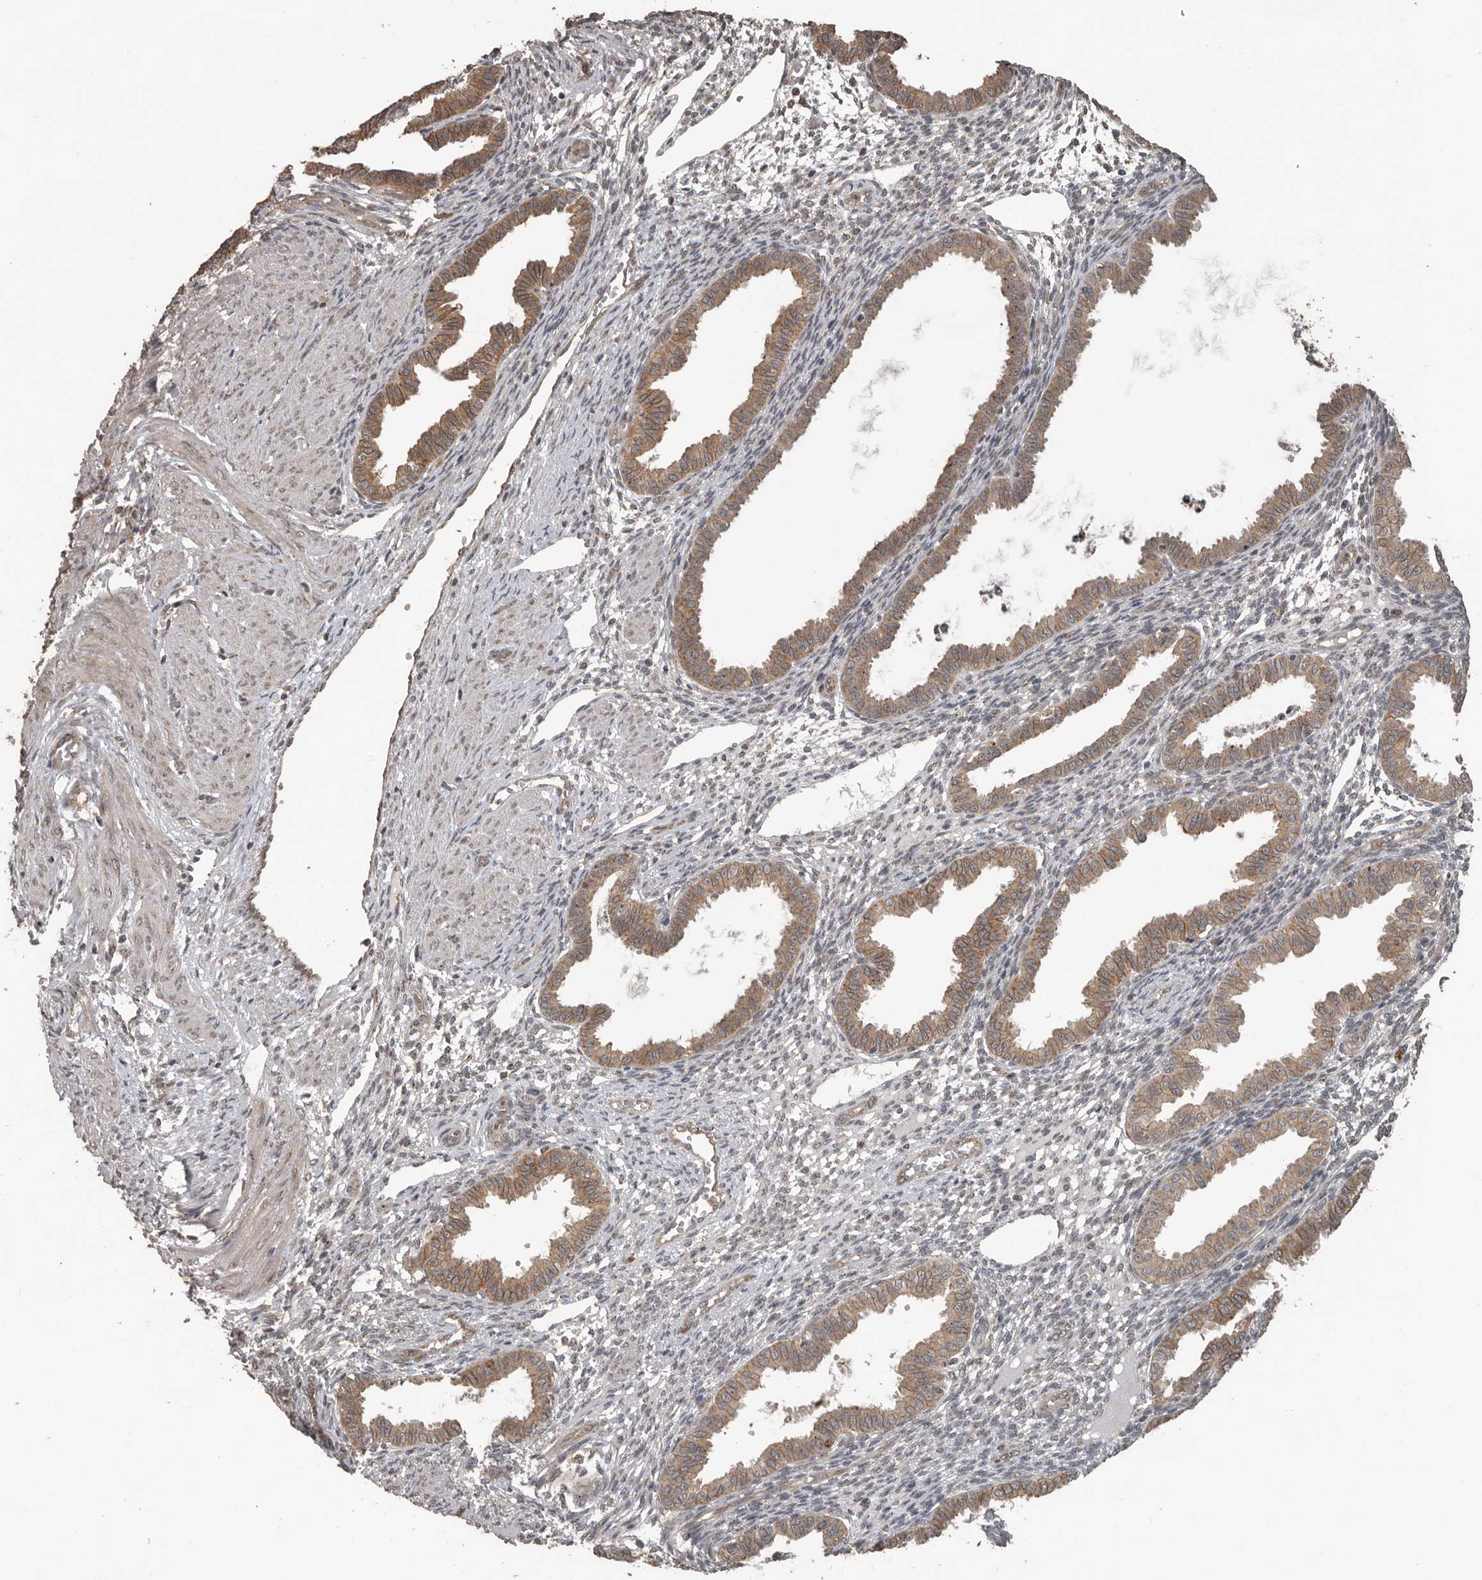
{"staining": {"intensity": "weak", "quantity": "<25%", "location": "cytoplasmic/membranous"}, "tissue": "endometrium", "cell_type": "Cells in endometrial stroma", "image_type": "normal", "snomed": [{"axis": "morphology", "description": "Normal tissue, NOS"}, {"axis": "topography", "description": "Endometrium"}], "caption": "Endometrium stained for a protein using immunohistochemistry demonstrates no positivity cells in endometrial stroma.", "gene": "CEP350", "patient": {"sex": "female", "age": 33}}